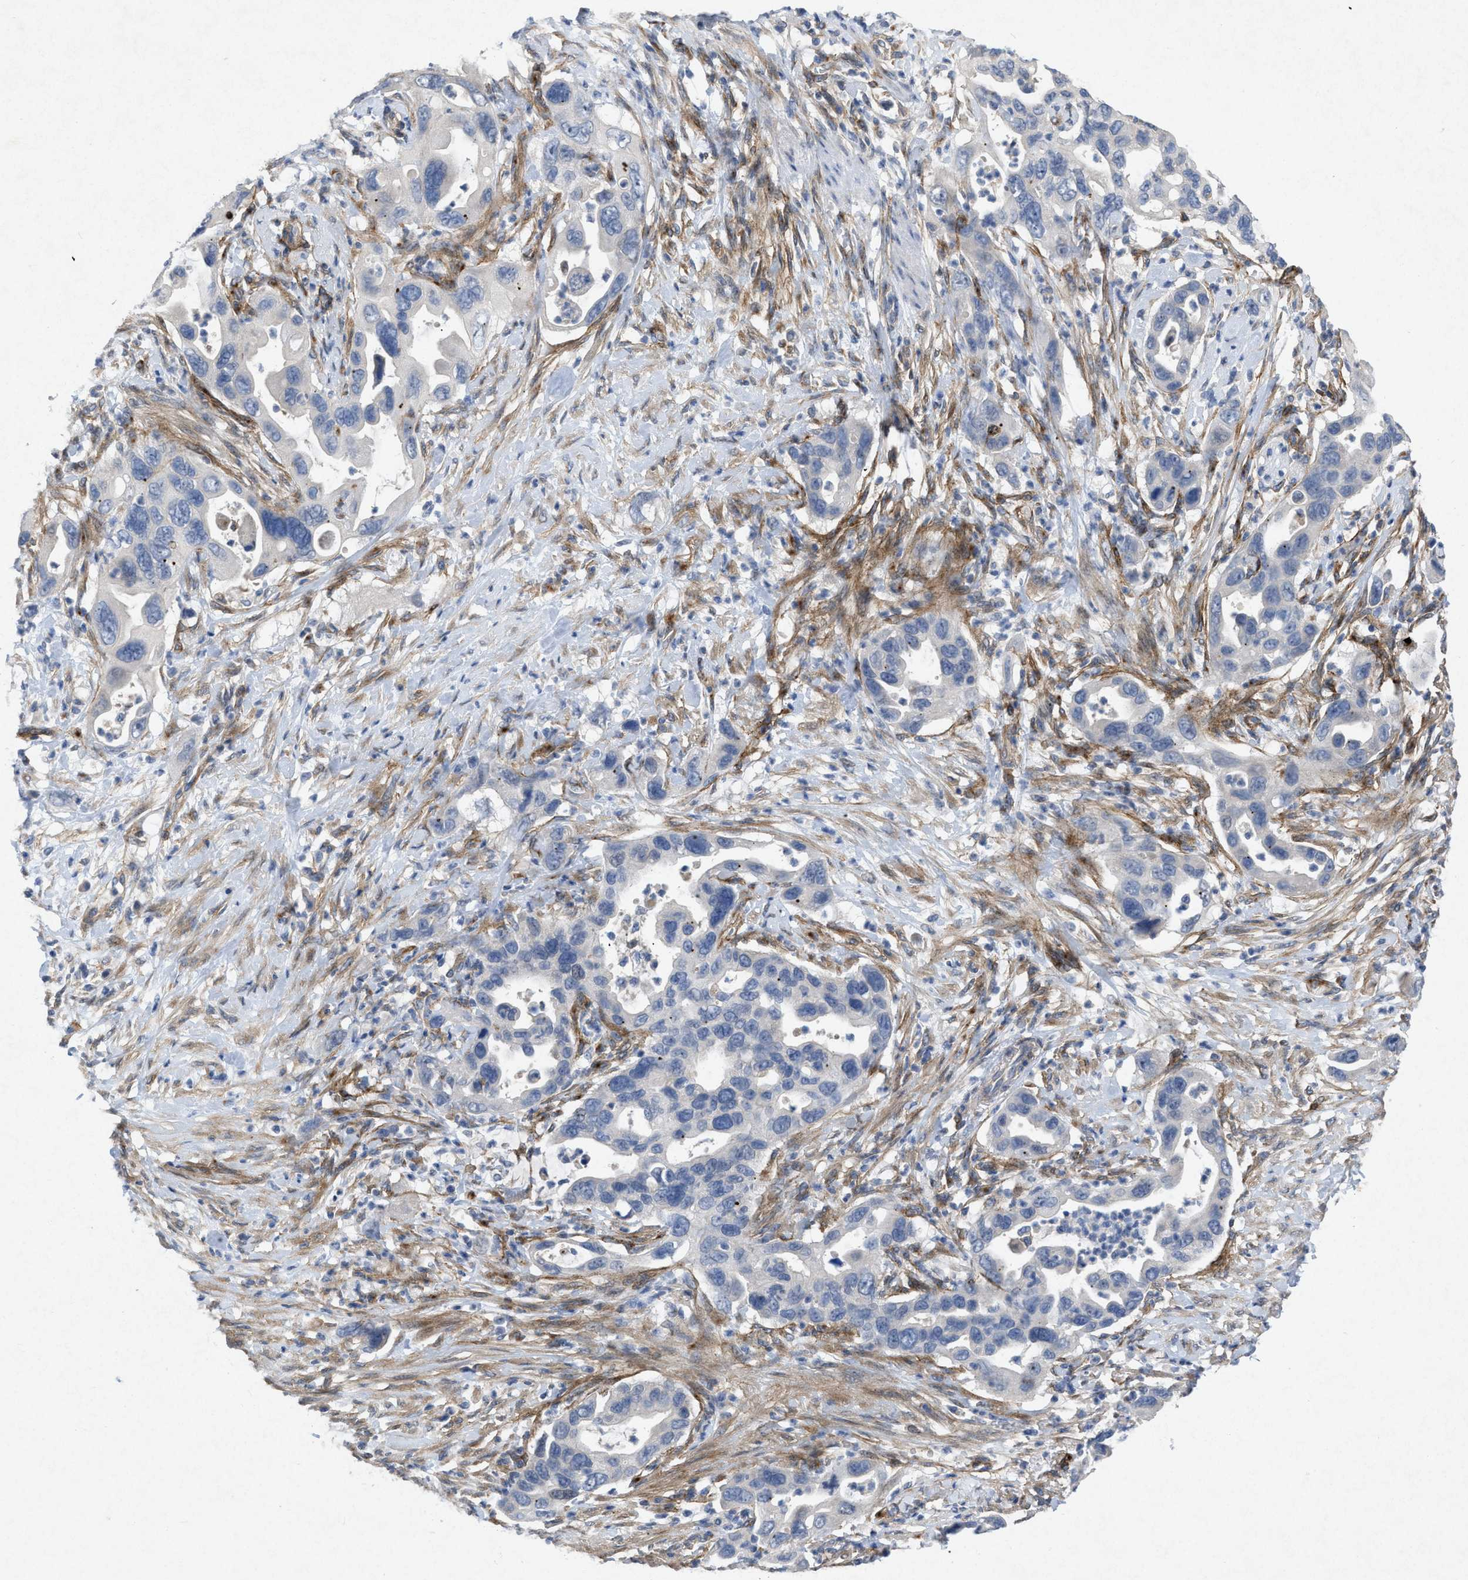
{"staining": {"intensity": "negative", "quantity": "none", "location": "none"}, "tissue": "pancreatic cancer", "cell_type": "Tumor cells", "image_type": "cancer", "snomed": [{"axis": "morphology", "description": "Adenocarcinoma, NOS"}, {"axis": "topography", "description": "Pancreas"}], "caption": "Immunohistochemistry (IHC) of adenocarcinoma (pancreatic) shows no staining in tumor cells.", "gene": "PDGFRA", "patient": {"sex": "female", "age": 70}}